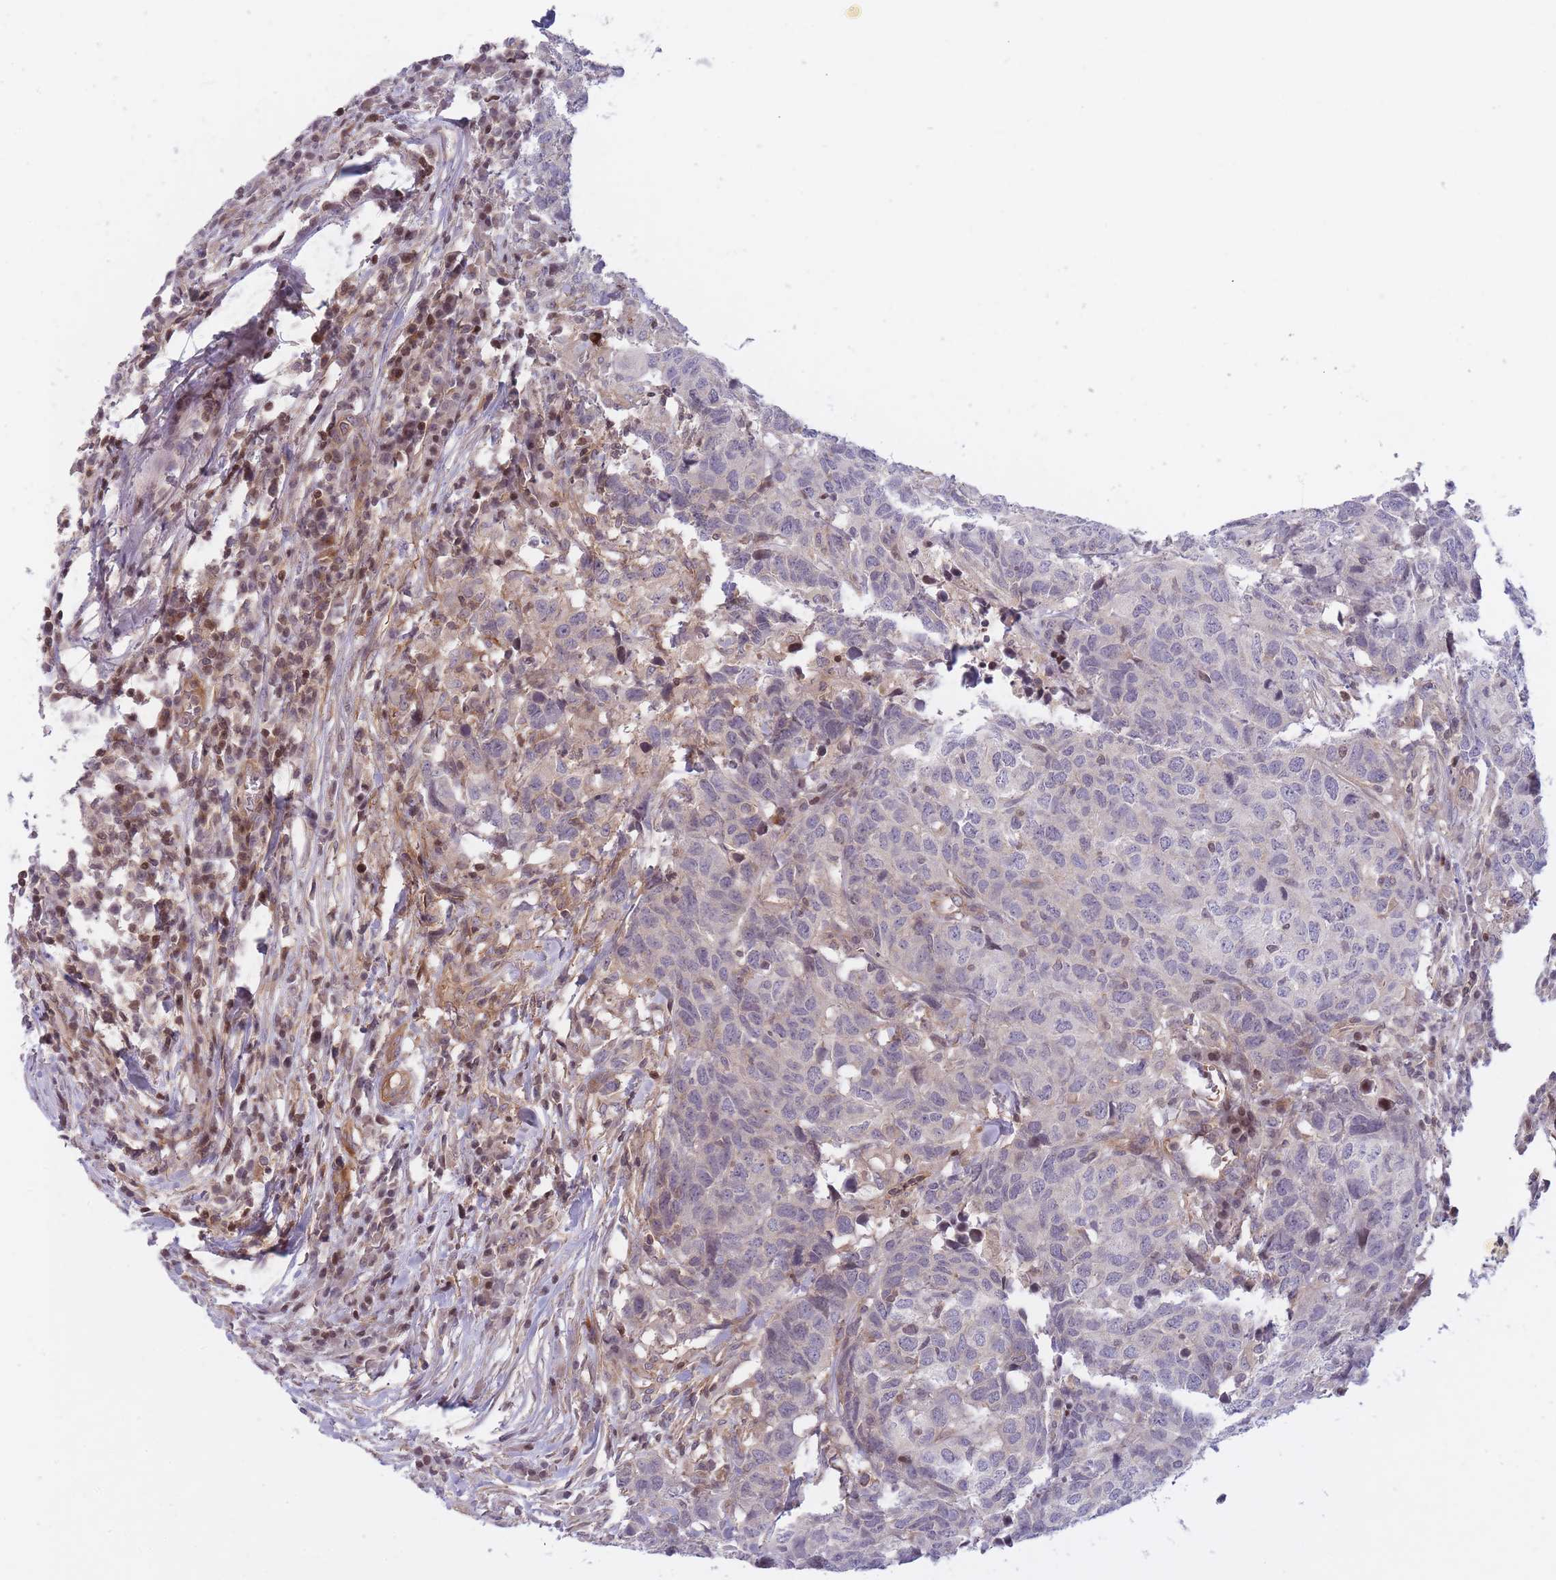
{"staining": {"intensity": "negative", "quantity": "none", "location": "none"}, "tissue": "head and neck cancer", "cell_type": "Tumor cells", "image_type": "cancer", "snomed": [{"axis": "morphology", "description": "Normal tissue, NOS"}, {"axis": "morphology", "description": "Squamous cell carcinoma, NOS"}, {"axis": "topography", "description": "Skeletal muscle"}, {"axis": "topography", "description": "Vascular tissue"}, {"axis": "topography", "description": "Peripheral nerve tissue"}, {"axis": "topography", "description": "Head-Neck"}], "caption": "DAB (3,3'-diaminobenzidine) immunohistochemical staining of head and neck squamous cell carcinoma demonstrates no significant expression in tumor cells.", "gene": "SLC35F5", "patient": {"sex": "male", "age": 66}}